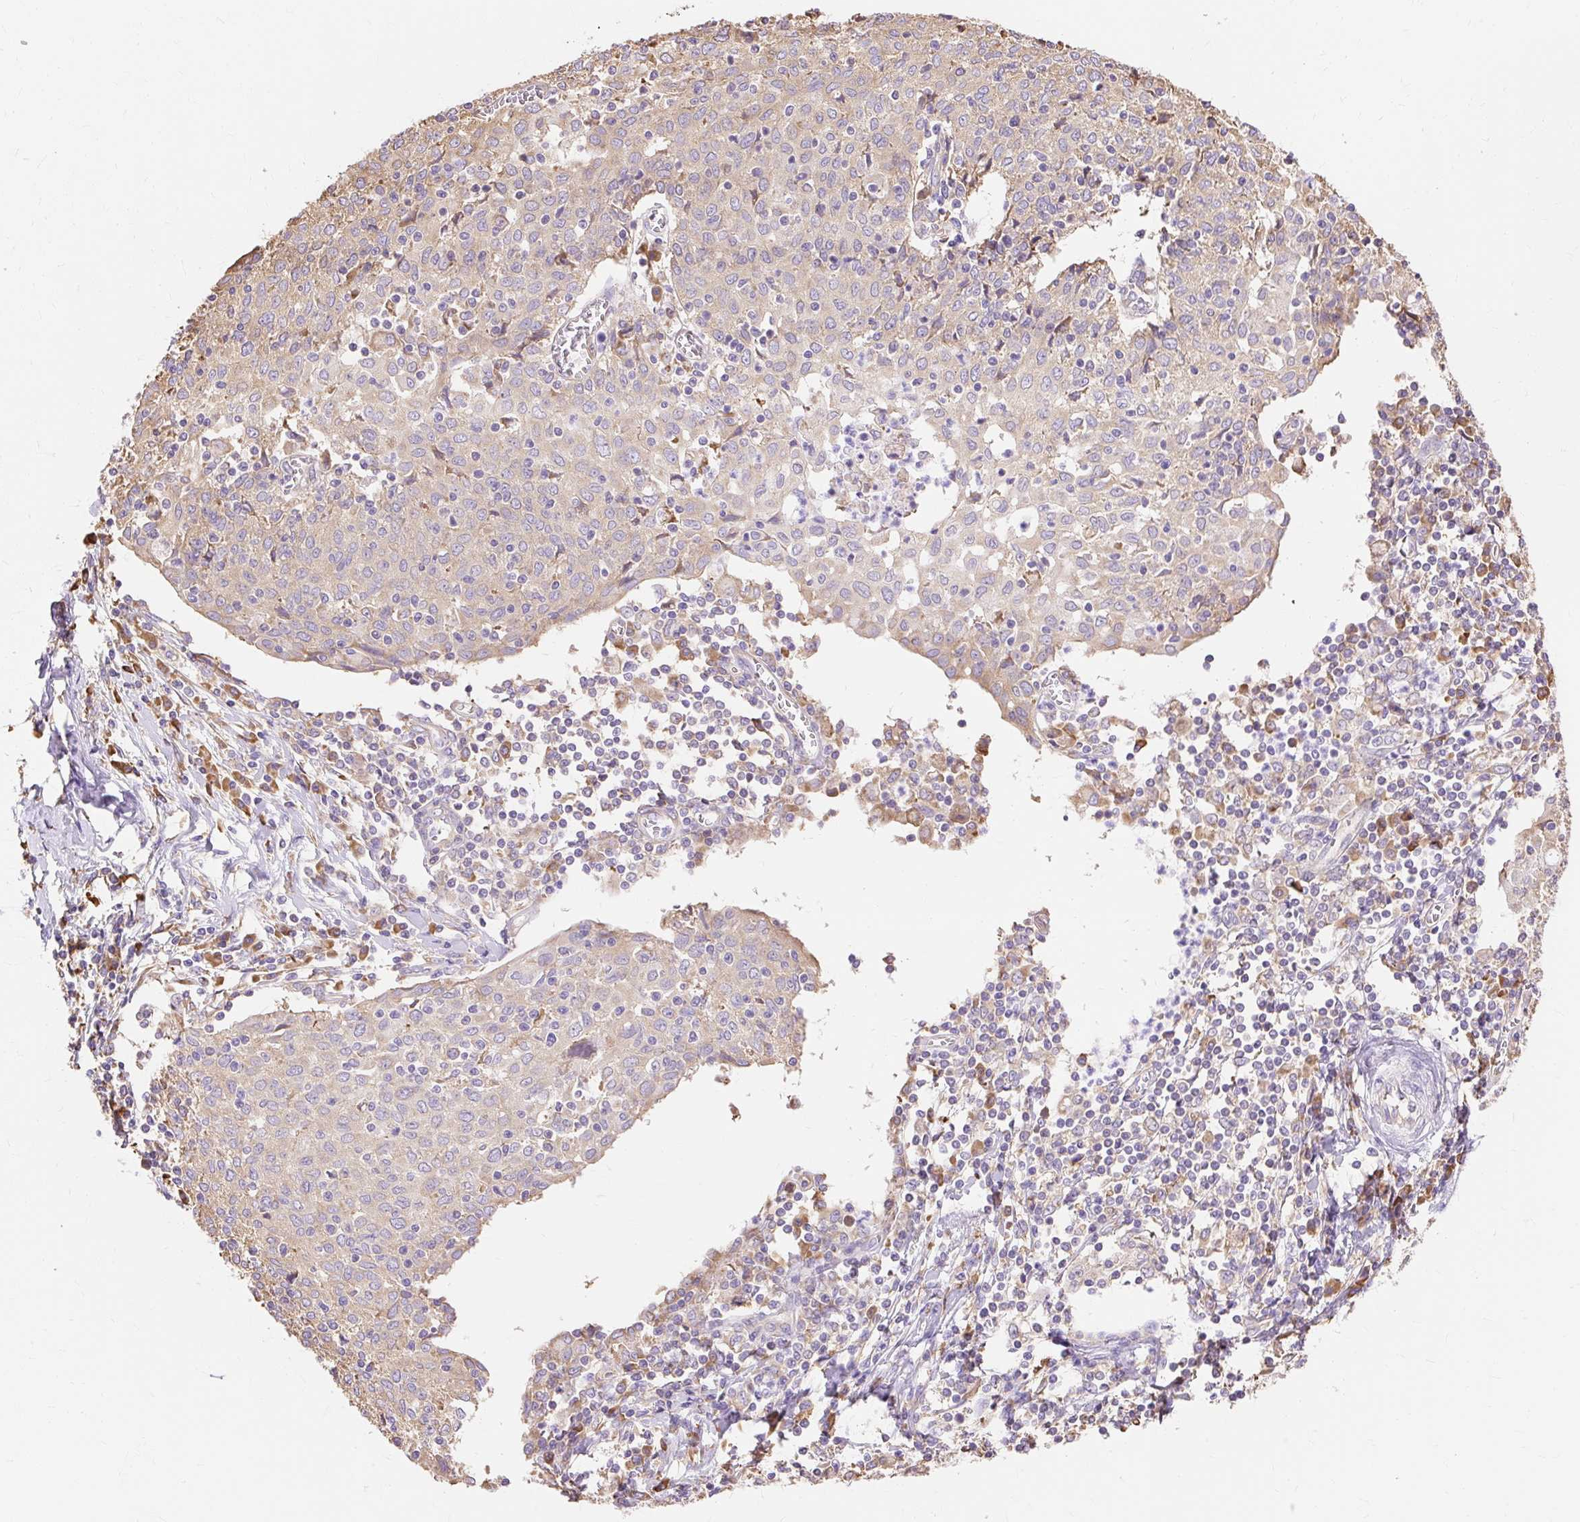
{"staining": {"intensity": "weak", "quantity": "<25%", "location": "cytoplasmic/membranous"}, "tissue": "cervical cancer", "cell_type": "Tumor cells", "image_type": "cancer", "snomed": [{"axis": "morphology", "description": "Squamous cell carcinoma, NOS"}, {"axis": "topography", "description": "Cervix"}], "caption": "A histopathology image of human squamous cell carcinoma (cervical) is negative for staining in tumor cells.", "gene": "RPS17", "patient": {"sex": "female", "age": 52}}